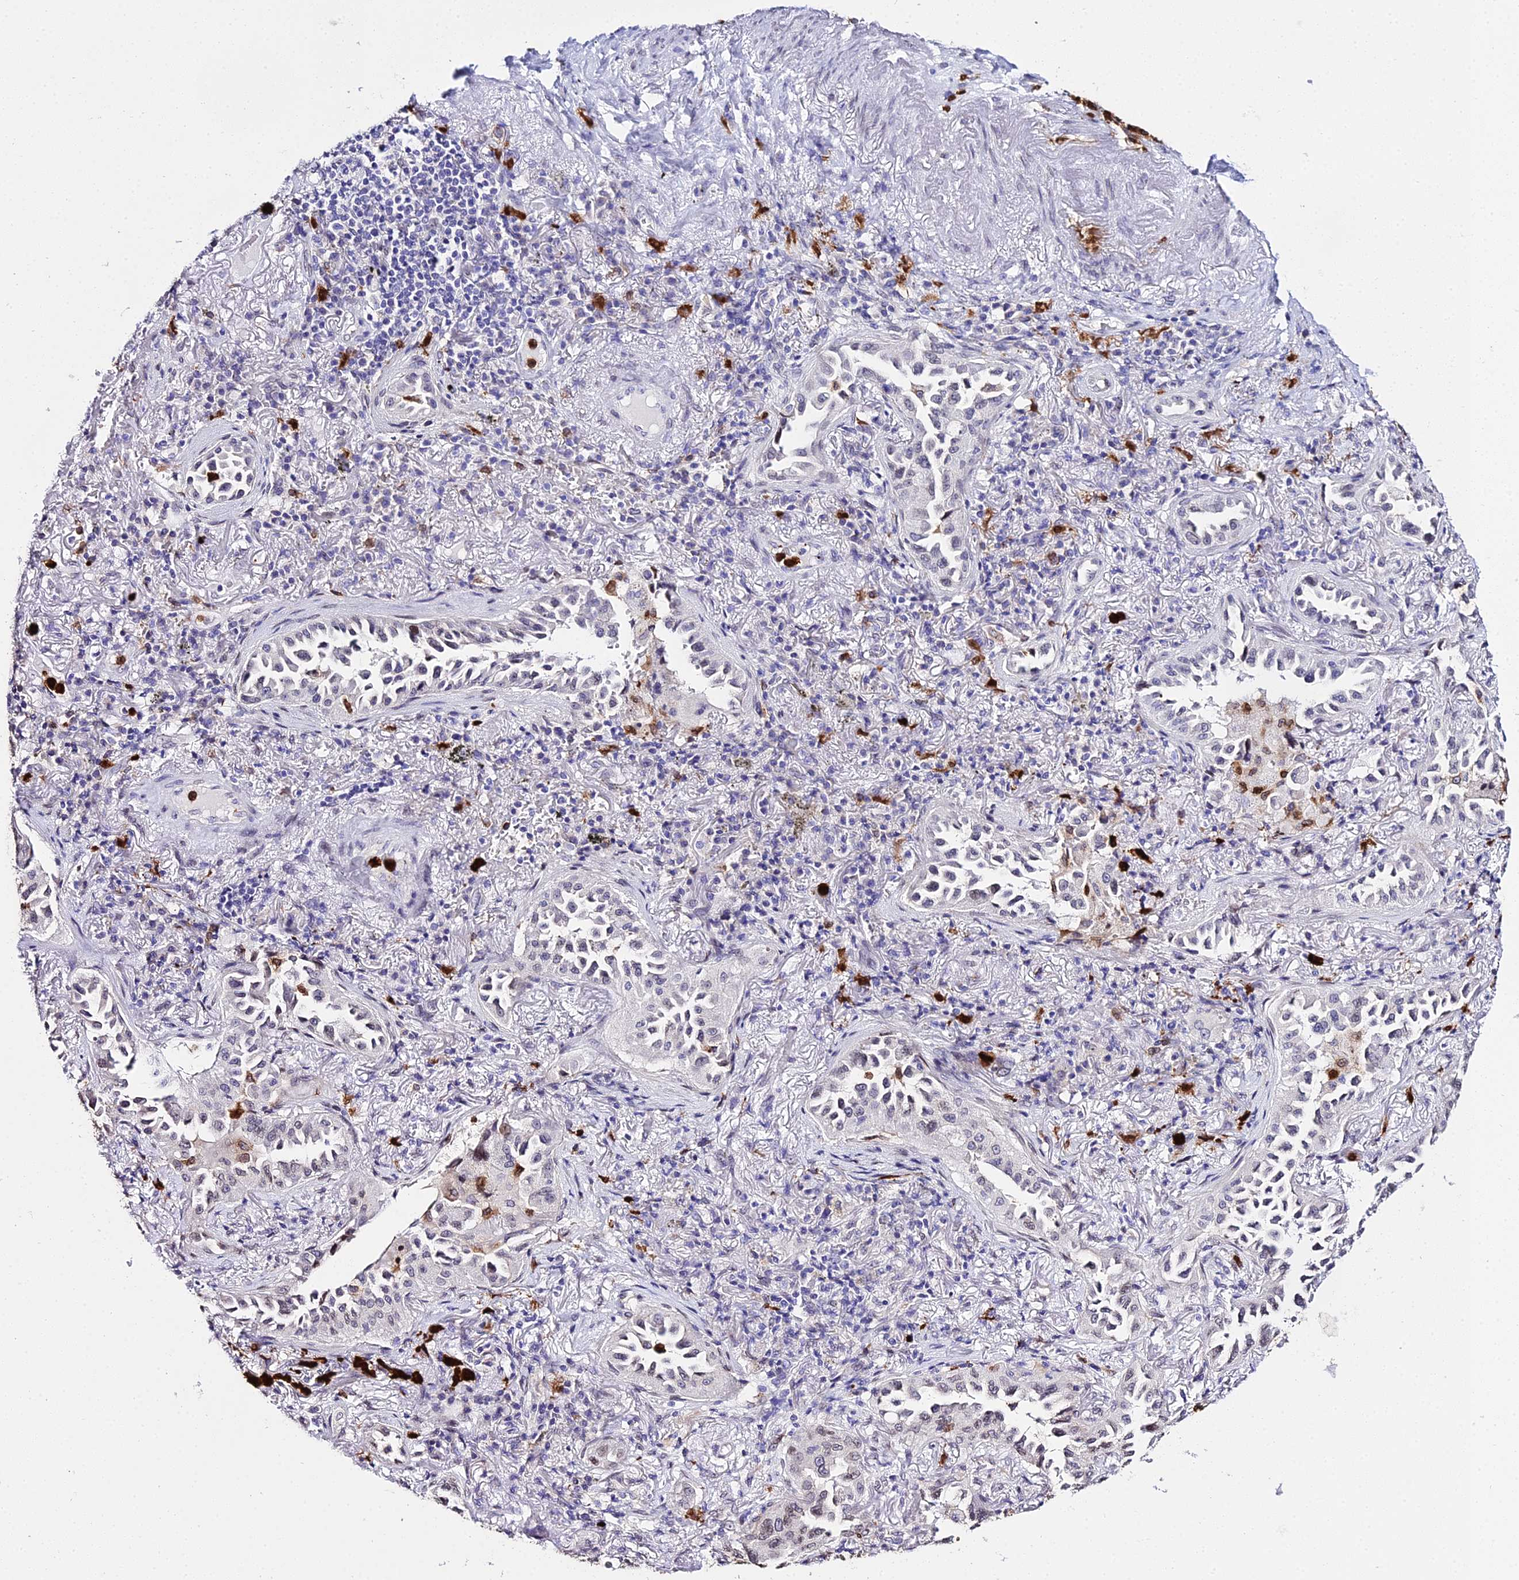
{"staining": {"intensity": "negative", "quantity": "none", "location": "none"}, "tissue": "lung cancer", "cell_type": "Tumor cells", "image_type": "cancer", "snomed": [{"axis": "morphology", "description": "Adenocarcinoma, NOS"}, {"axis": "topography", "description": "Lung"}], "caption": "A photomicrograph of human lung cancer (adenocarcinoma) is negative for staining in tumor cells.", "gene": "MCM10", "patient": {"sex": "female", "age": 69}}